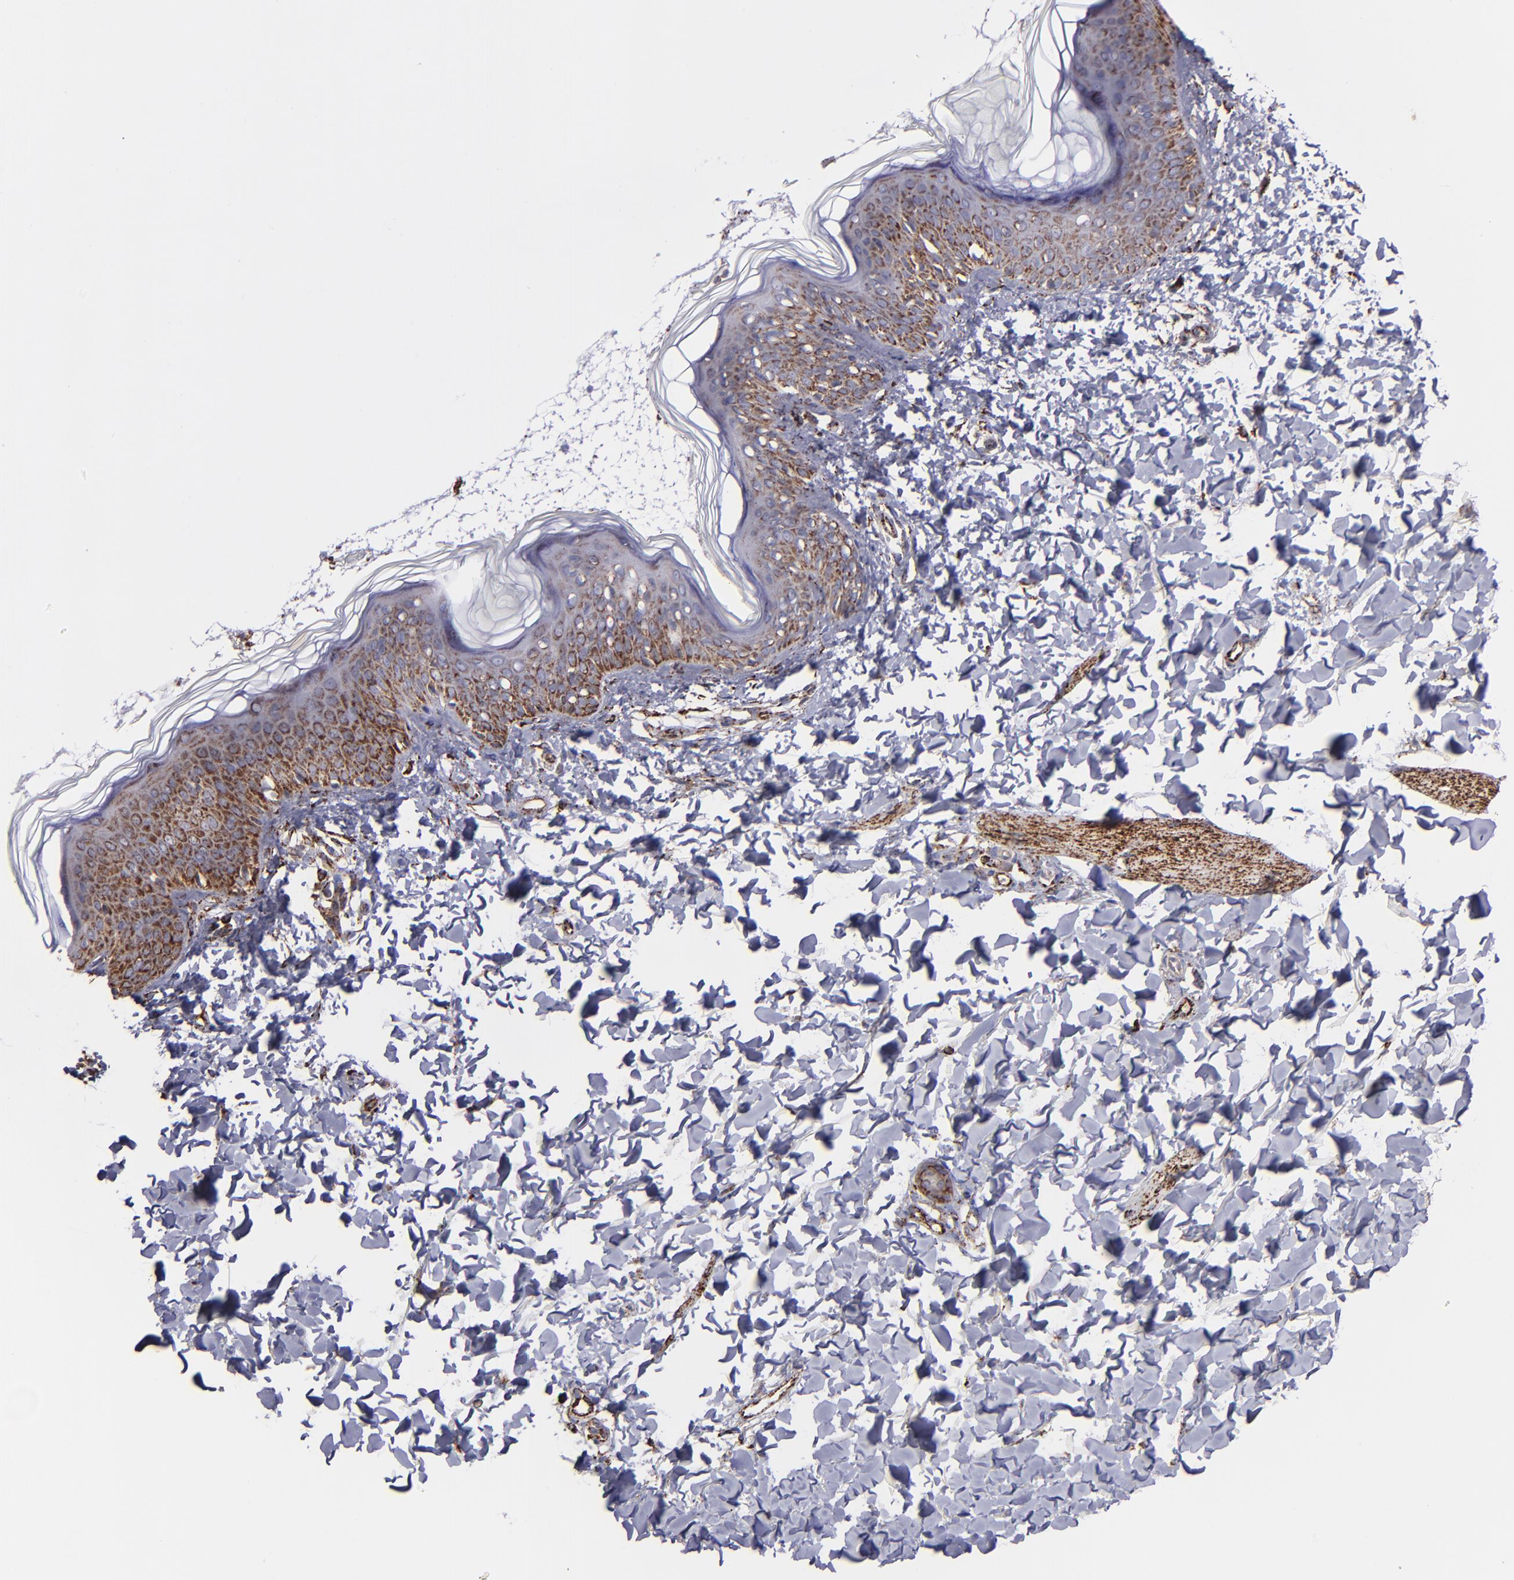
{"staining": {"intensity": "strong", "quantity": ">75%", "location": "cytoplasmic/membranous"}, "tissue": "skin", "cell_type": "Fibroblasts", "image_type": "normal", "snomed": [{"axis": "morphology", "description": "Normal tissue, NOS"}, {"axis": "topography", "description": "Skin"}], "caption": "Unremarkable skin was stained to show a protein in brown. There is high levels of strong cytoplasmic/membranous staining in about >75% of fibroblasts. (Brightfield microscopy of DAB IHC at high magnification).", "gene": "MAOB", "patient": {"sex": "female", "age": 4}}